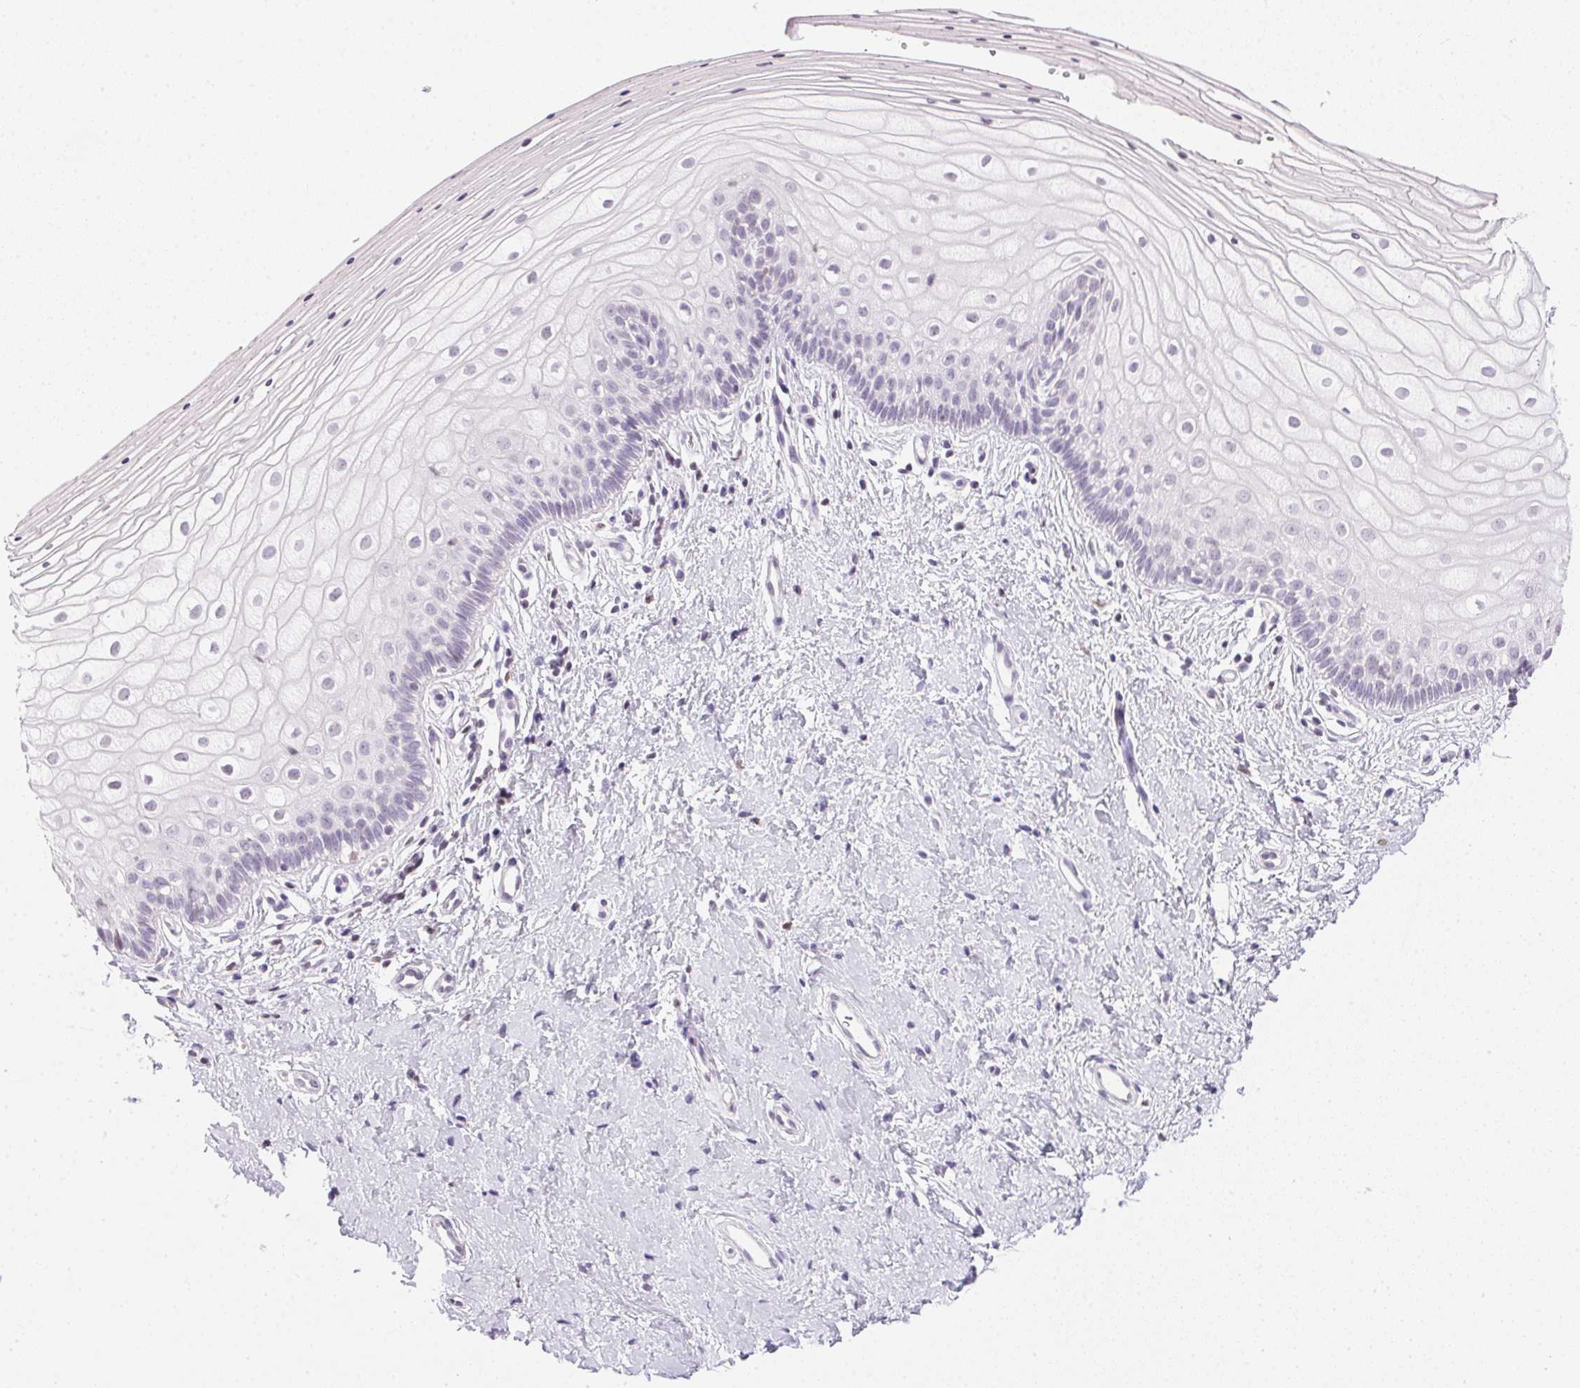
{"staining": {"intensity": "negative", "quantity": "none", "location": "none"}, "tissue": "vagina", "cell_type": "Squamous epithelial cells", "image_type": "normal", "snomed": [{"axis": "morphology", "description": "Normal tissue, NOS"}, {"axis": "topography", "description": "Vagina"}], "caption": "A high-resolution micrograph shows immunohistochemistry staining of unremarkable vagina, which reveals no significant staining in squamous epithelial cells.", "gene": "PRL", "patient": {"sex": "female", "age": 39}}